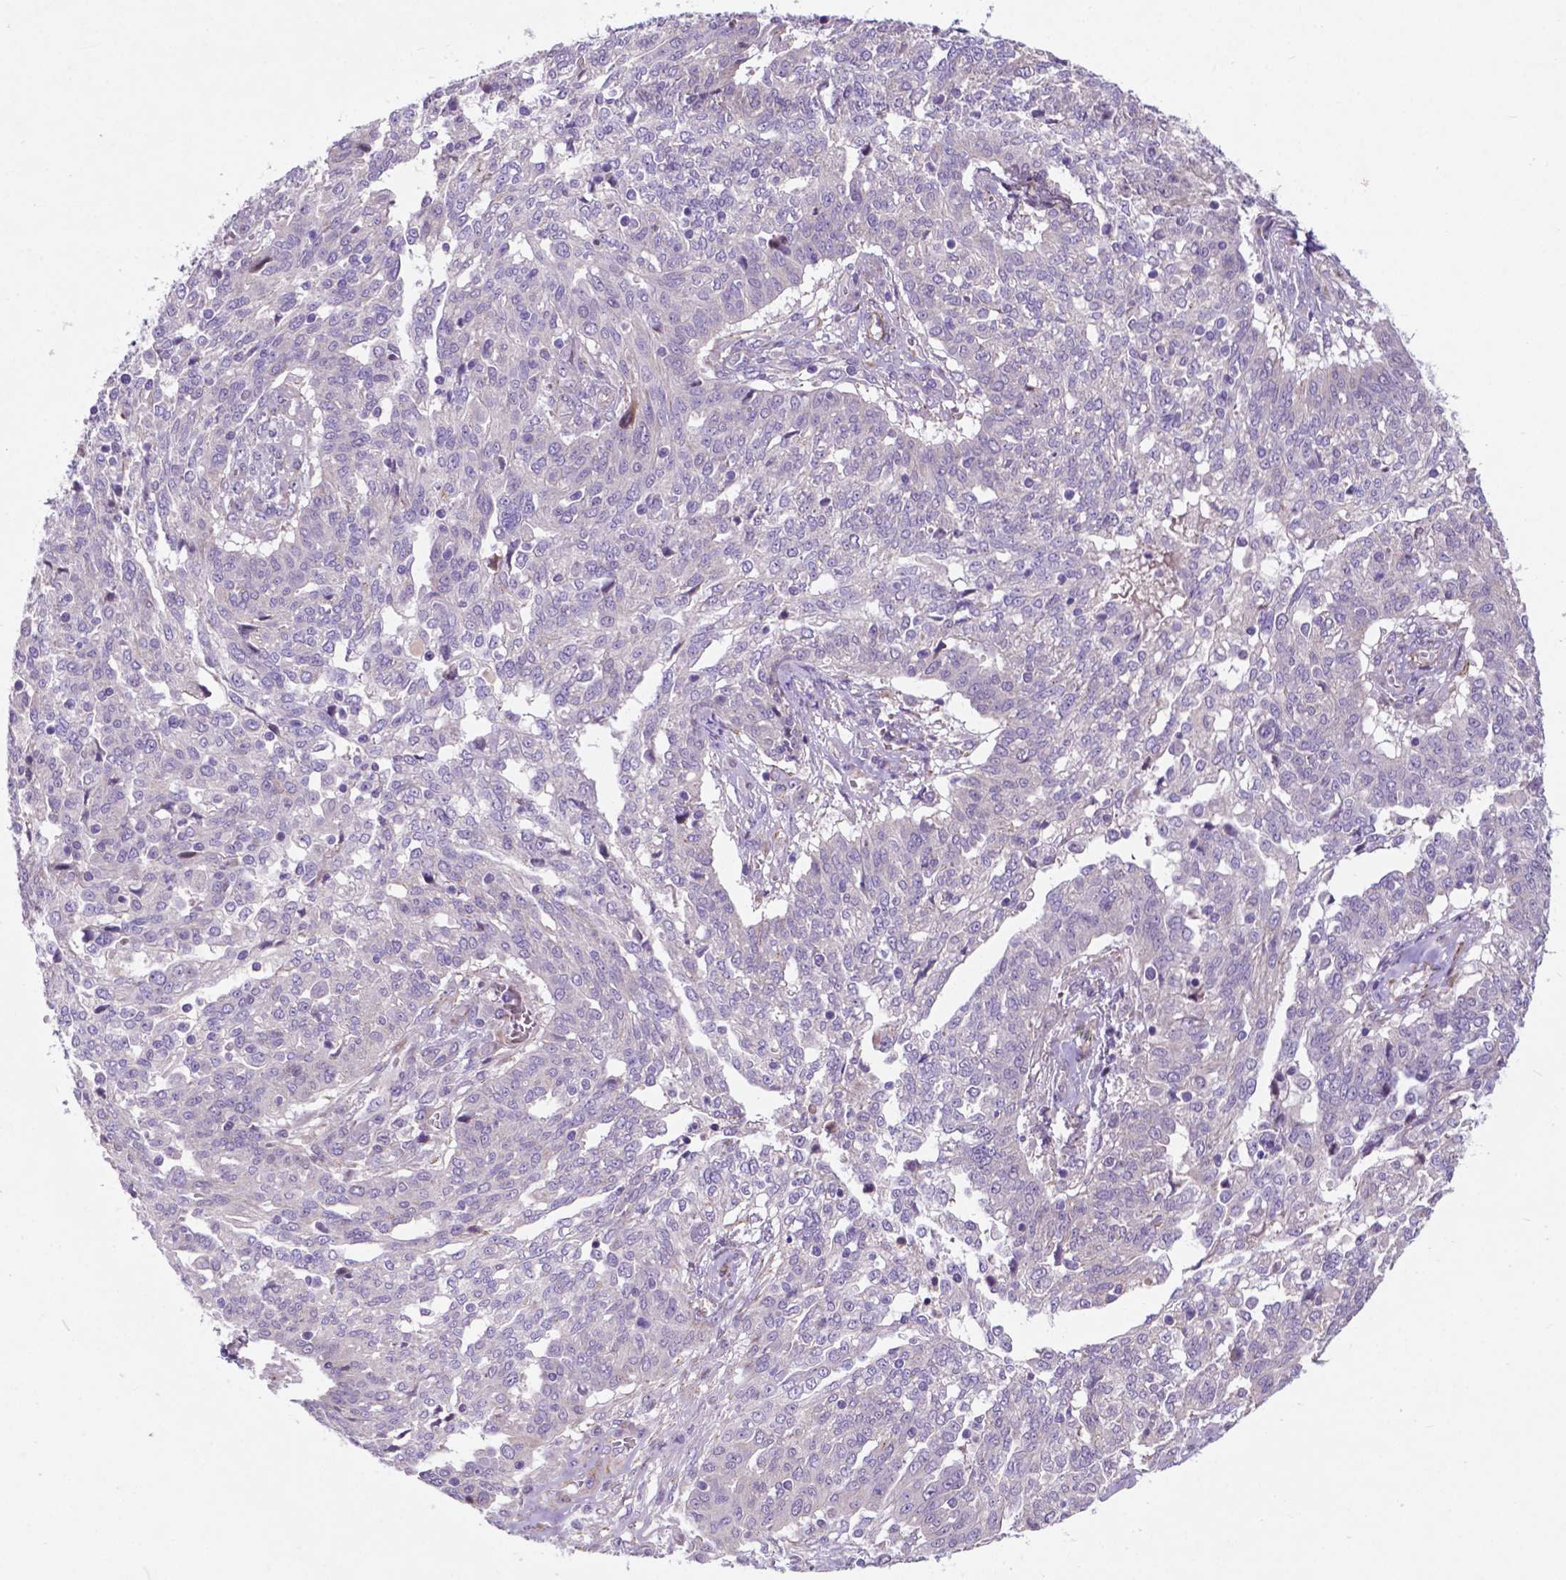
{"staining": {"intensity": "negative", "quantity": "none", "location": "none"}, "tissue": "ovarian cancer", "cell_type": "Tumor cells", "image_type": "cancer", "snomed": [{"axis": "morphology", "description": "Cystadenocarcinoma, serous, NOS"}, {"axis": "topography", "description": "Ovary"}], "caption": "Immunohistochemical staining of human ovarian cancer (serous cystadenocarcinoma) shows no significant staining in tumor cells.", "gene": "PFKFB4", "patient": {"sex": "female", "age": 67}}